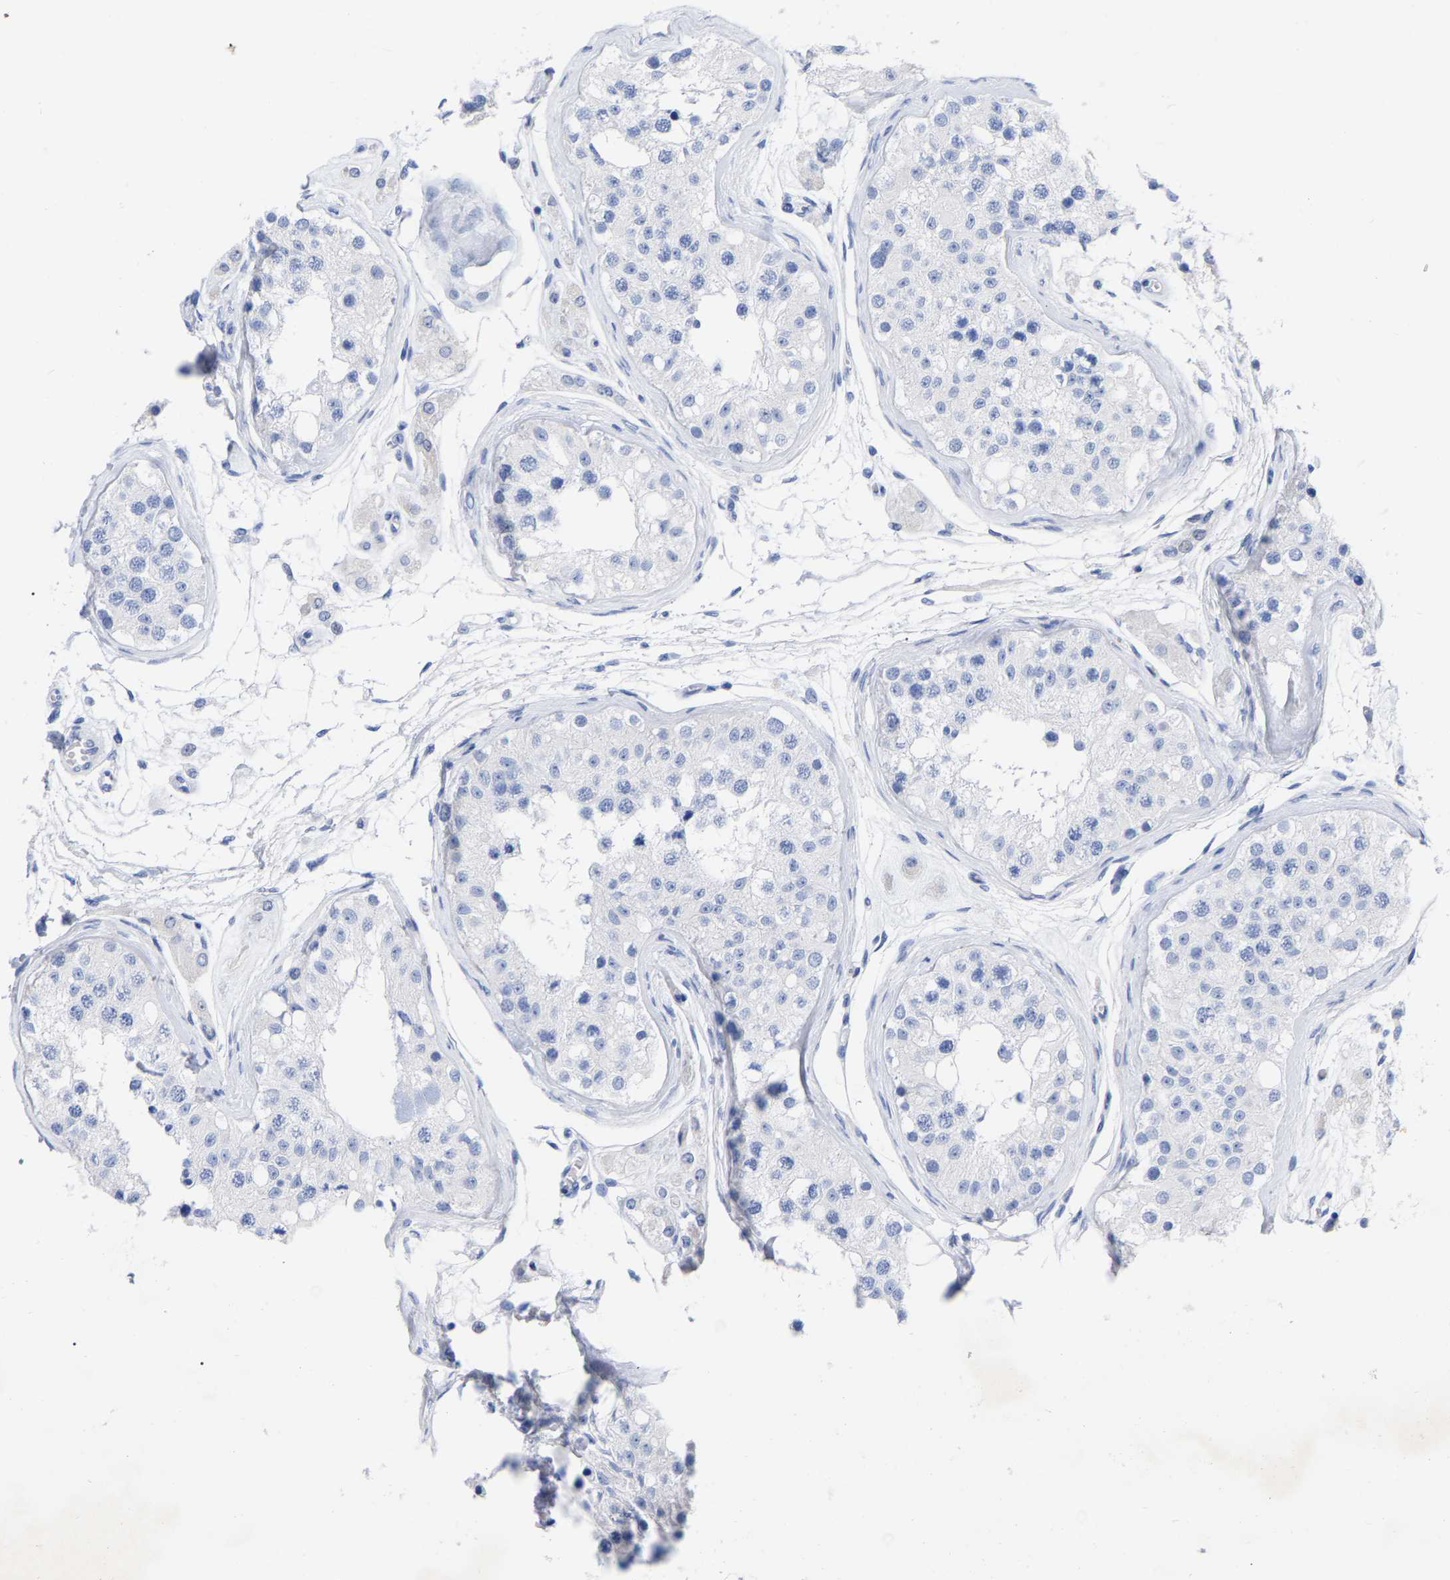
{"staining": {"intensity": "negative", "quantity": "none", "location": "none"}, "tissue": "testis", "cell_type": "Cells in seminiferous ducts", "image_type": "normal", "snomed": [{"axis": "morphology", "description": "Normal tissue, NOS"}, {"axis": "morphology", "description": "Adenocarcinoma, metastatic, NOS"}, {"axis": "topography", "description": "Testis"}], "caption": "Testis stained for a protein using immunohistochemistry demonstrates no positivity cells in seminiferous ducts.", "gene": "HAPLN1", "patient": {"sex": "male", "age": 26}}